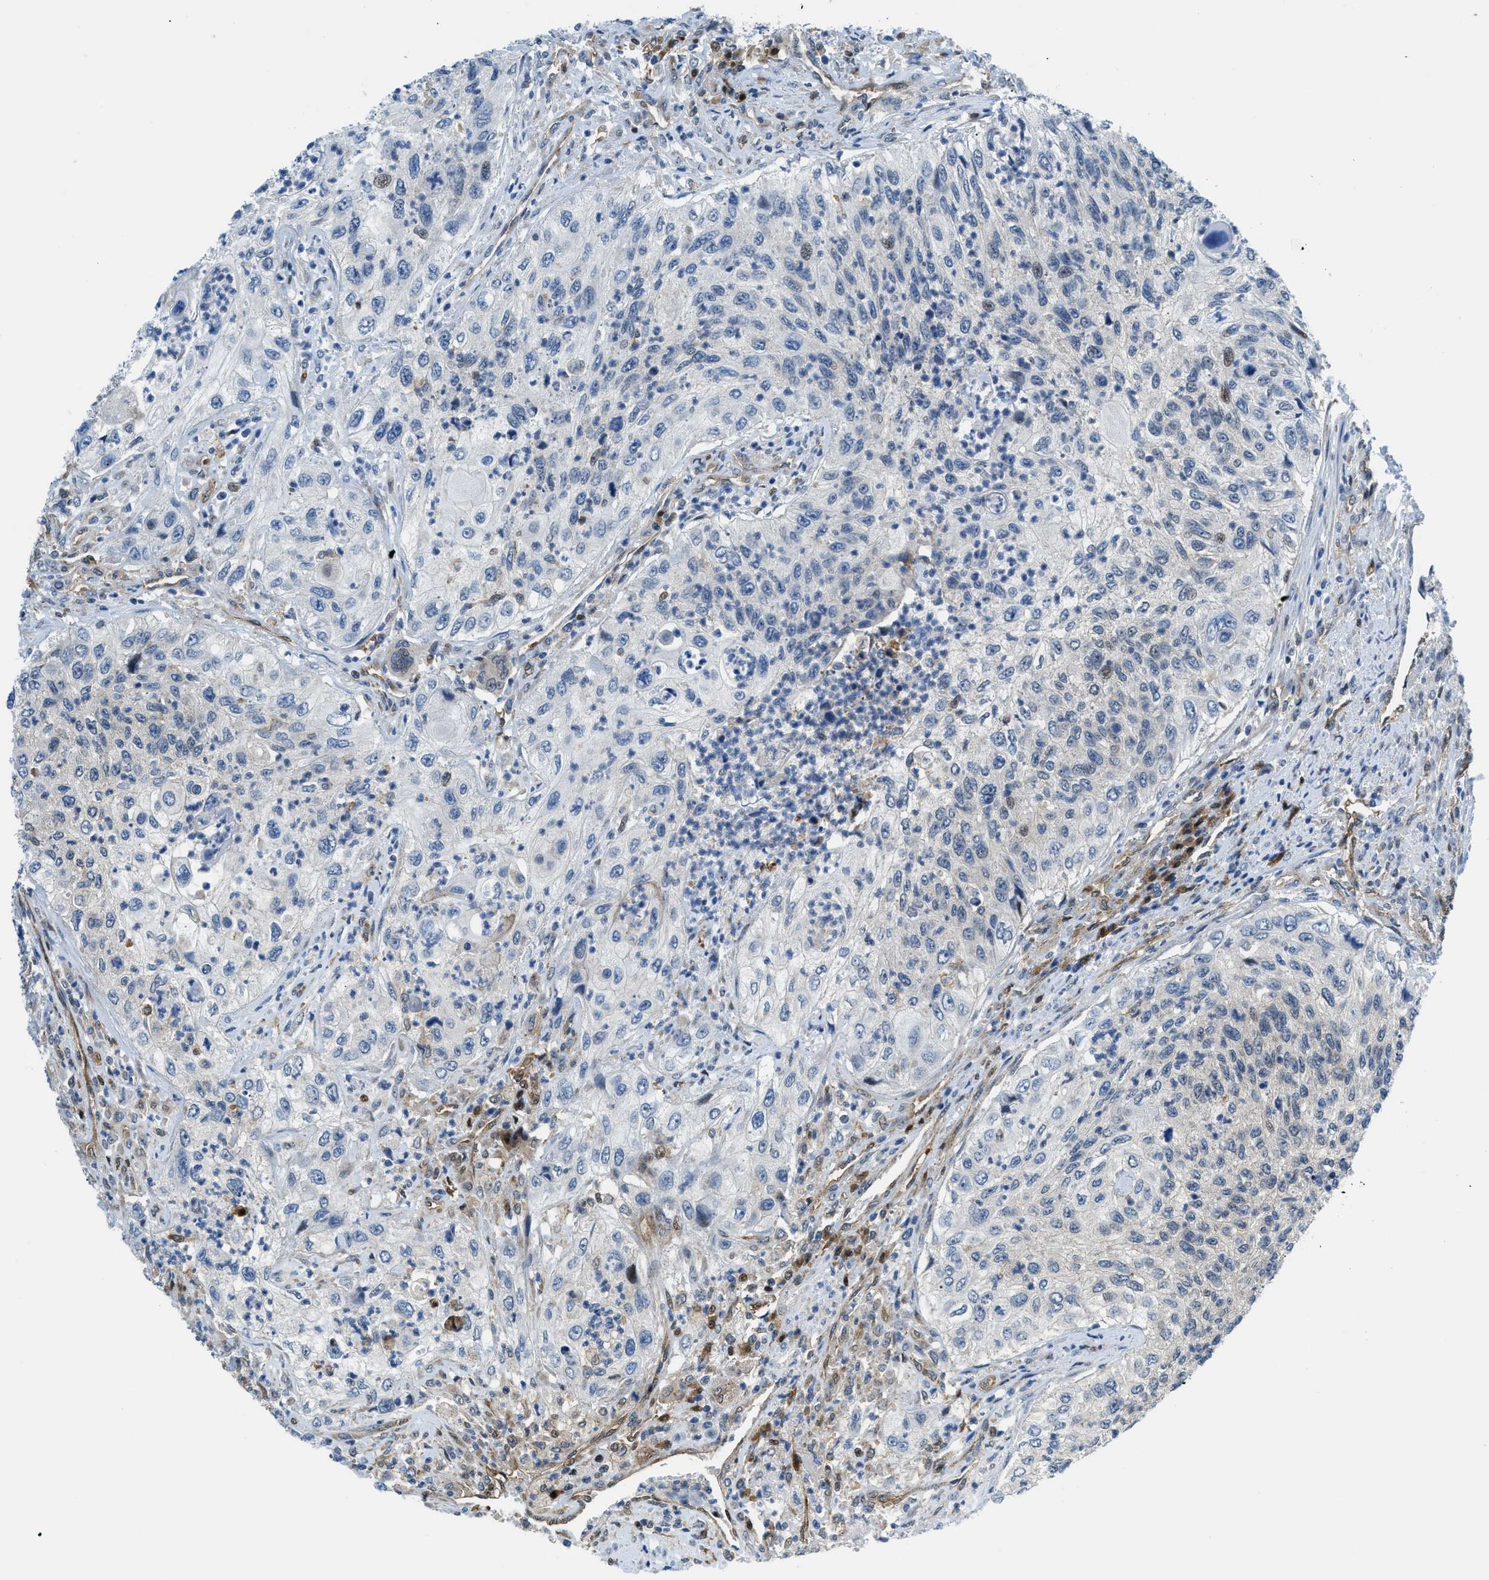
{"staining": {"intensity": "weak", "quantity": "<25%", "location": "nuclear"}, "tissue": "urothelial cancer", "cell_type": "Tumor cells", "image_type": "cancer", "snomed": [{"axis": "morphology", "description": "Urothelial carcinoma, High grade"}, {"axis": "topography", "description": "Urinary bladder"}], "caption": "Immunohistochemical staining of high-grade urothelial carcinoma reveals no significant staining in tumor cells.", "gene": "YWHAE", "patient": {"sex": "female", "age": 60}}